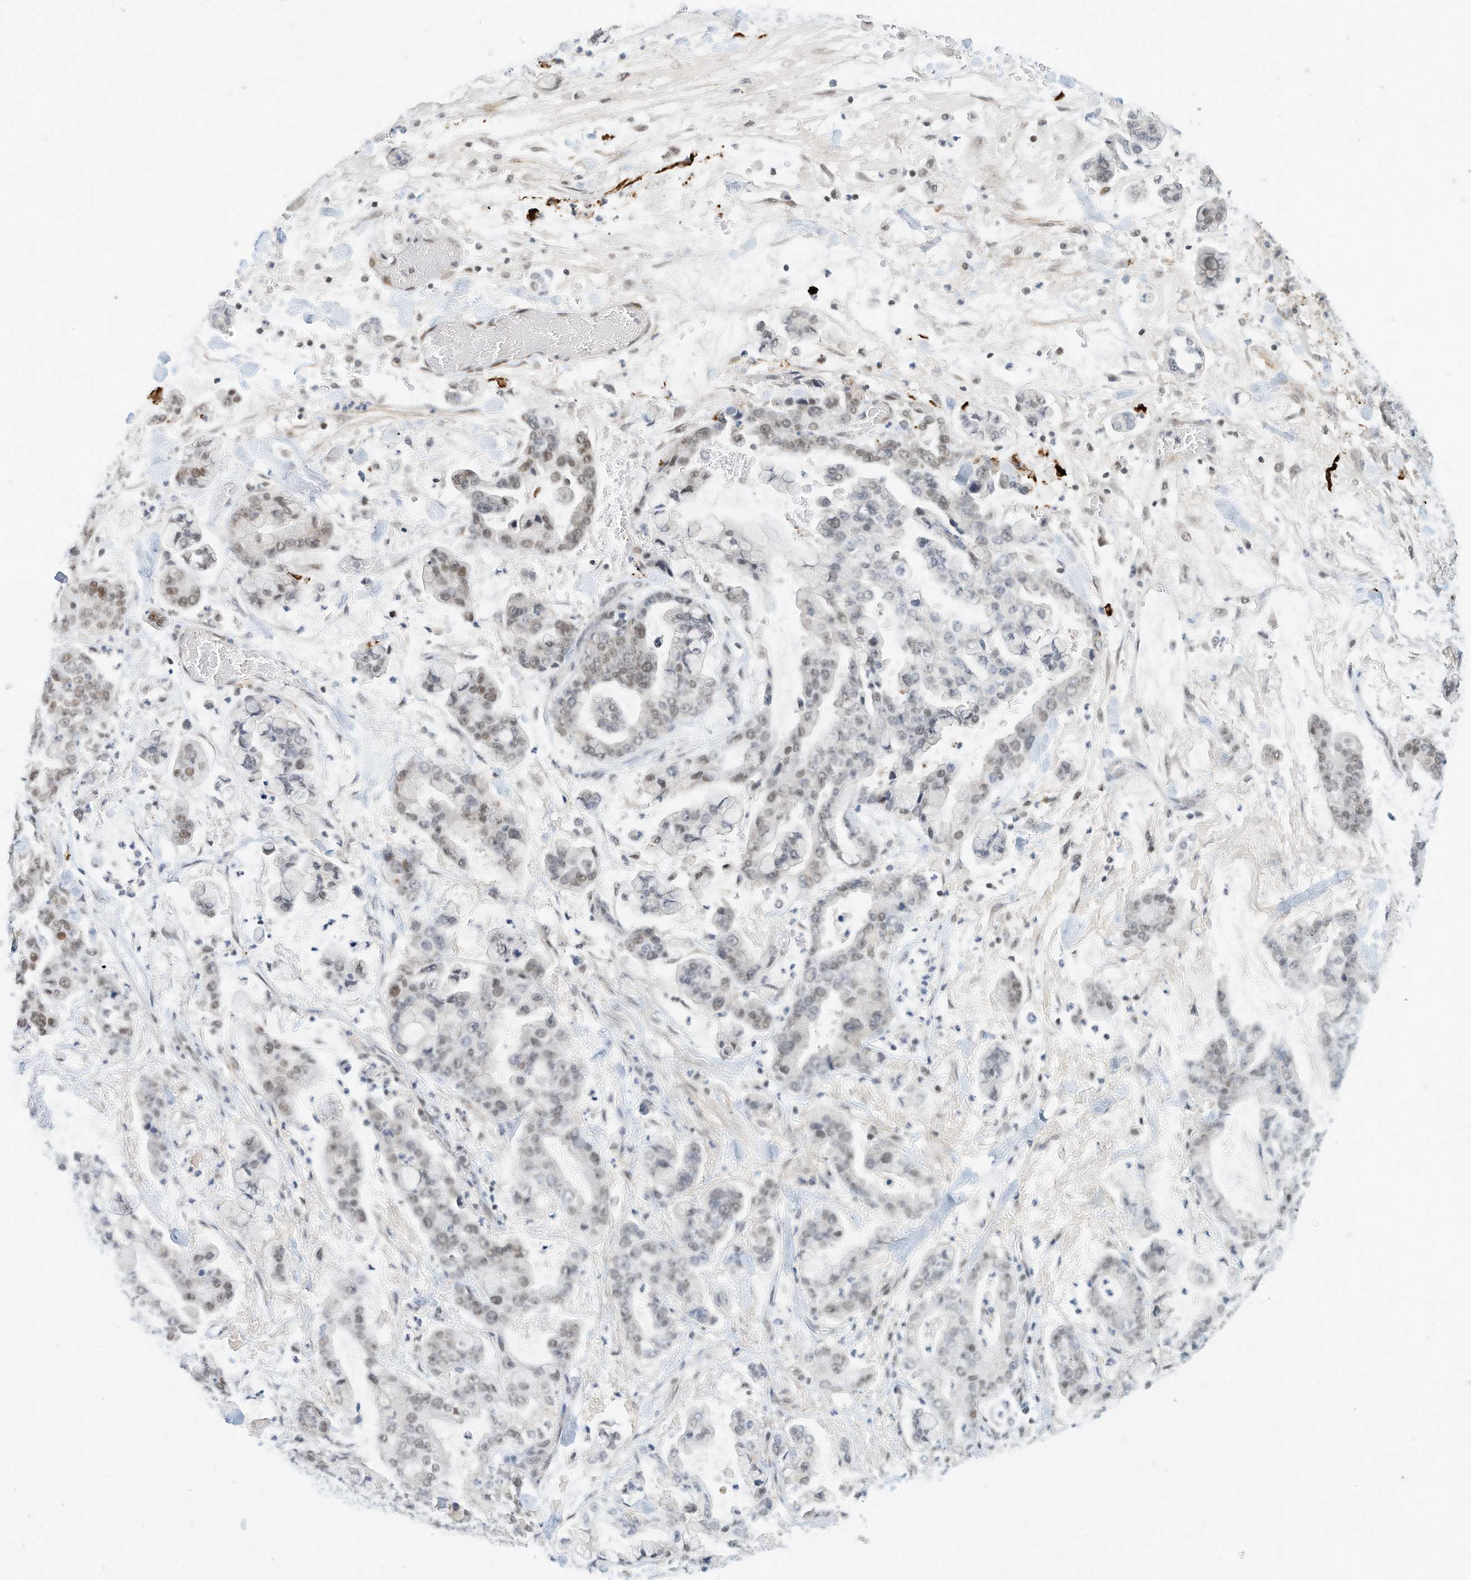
{"staining": {"intensity": "negative", "quantity": "none", "location": "none"}, "tissue": "stomach cancer", "cell_type": "Tumor cells", "image_type": "cancer", "snomed": [{"axis": "morphology", "description": "Normal tissue, NOS"}, {"axis": "morphology", "description": "Adenocarcinoma, NOS"}, {"axis": "topography", "description": "Stomach, upper"}, {"axis": "topography", "description": "Stomach"}], "caption": "The photomicrograph reveals no staining of tumor cells in stomach cancer. (Brightfield microscopy of DAB IHC at high magnification).", "gene": "OGT", "patient": {"sex": "male", "age": 76}}